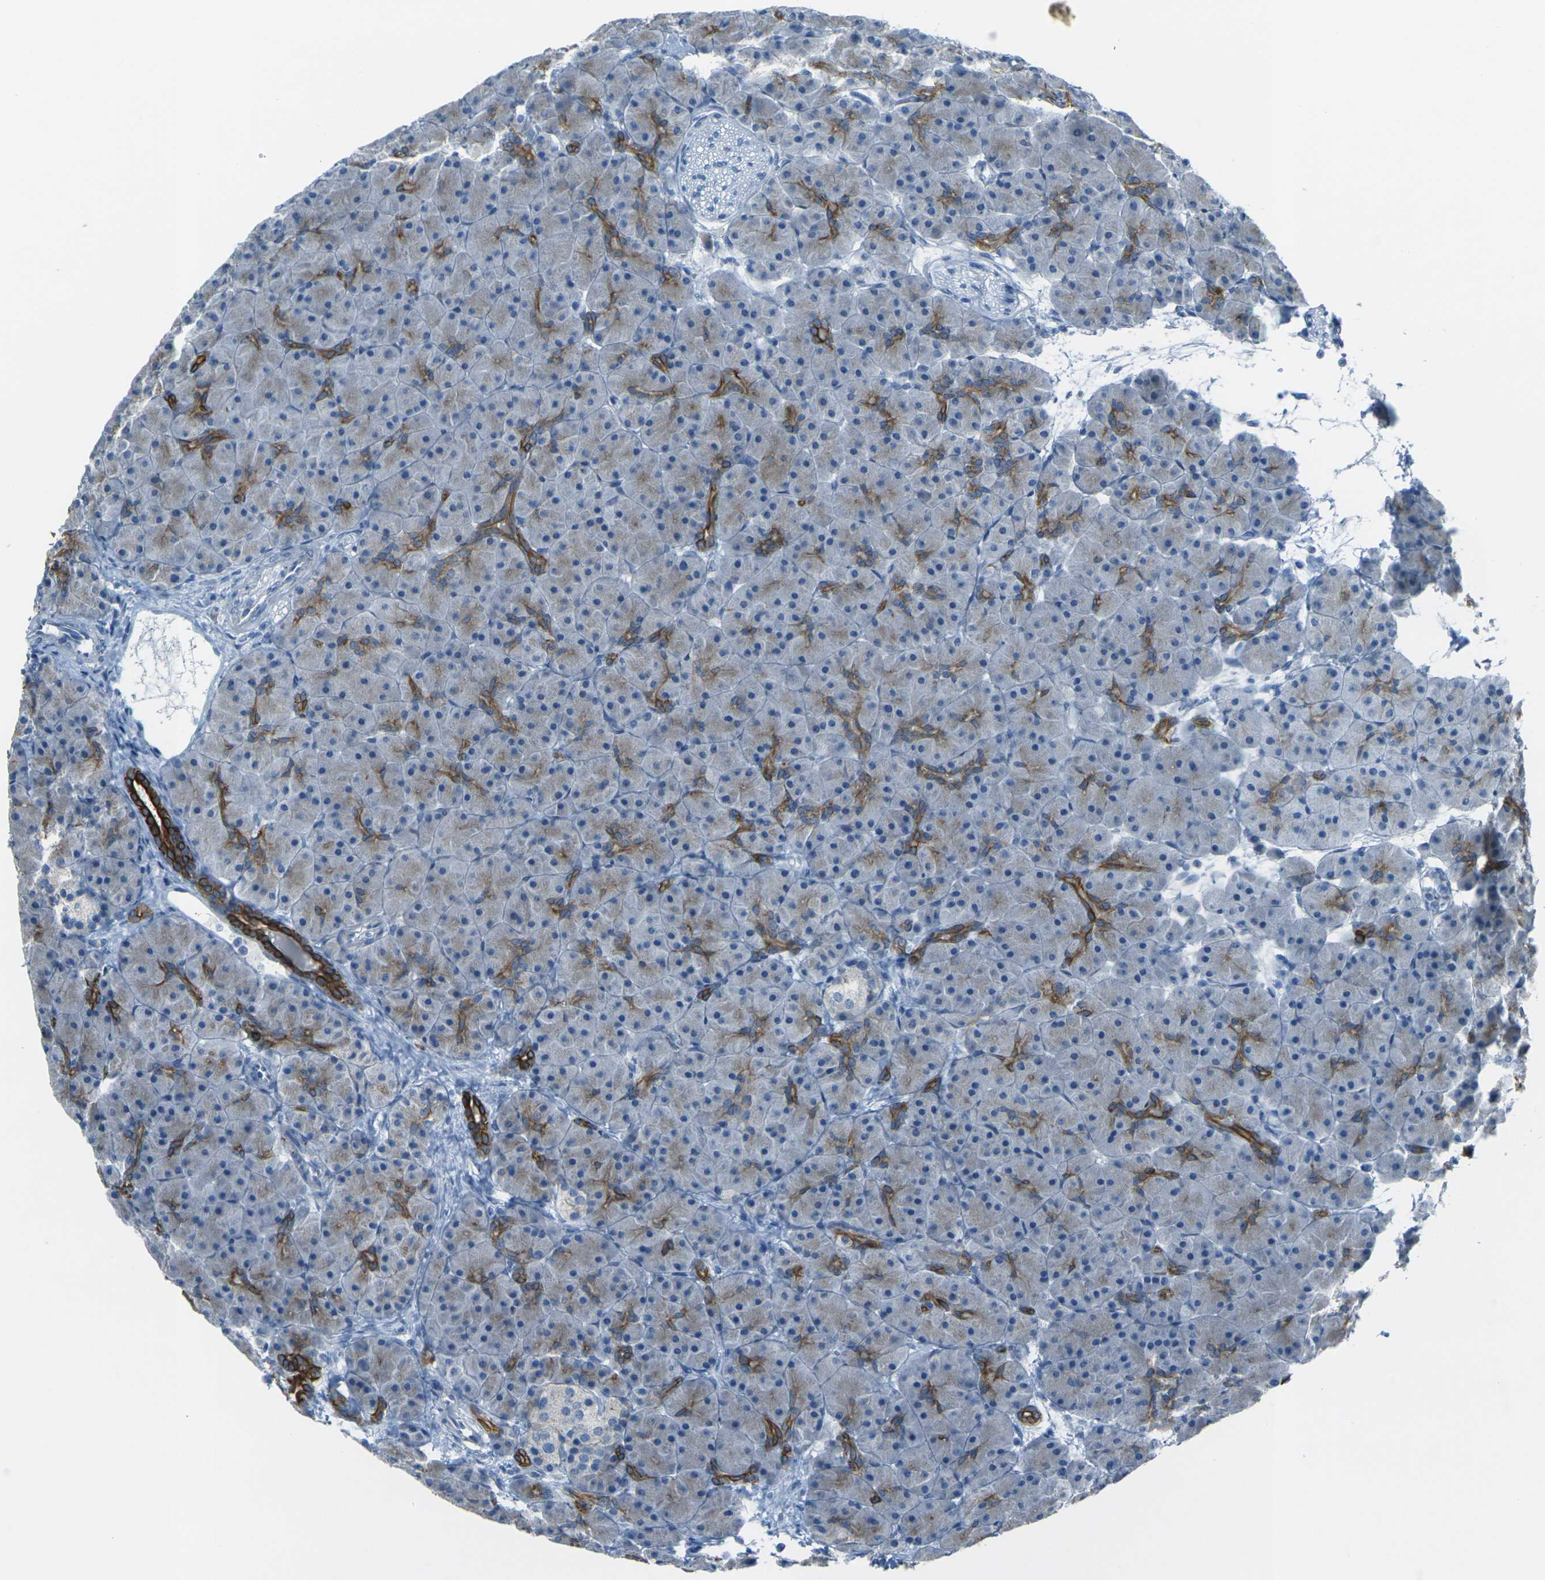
{"staining": {"intensity": "strong", "quantity": "<25%", "location": "cytoplasmic/membranous"}, "tissue": "pancreas", "cell_type": "Exocrine glandular cells", "image_type": "normal", "snomed": [{"axis": "morphology", "description": "Normal tissue, NOS"}, {"axis": "topography", "description": "Pancreas"}], "caption": "Immunohistochemical staining of unremarkable human pancreas demonstrates <25% levels of strong cytoplasmic/membranous protein staining in about <25% of exocrine glandular cells. (Brightfield microscopy of DAB IHC at high magnification).", "gene": "ANKRD46", "patient": {"sex": "male", "age": 66}}